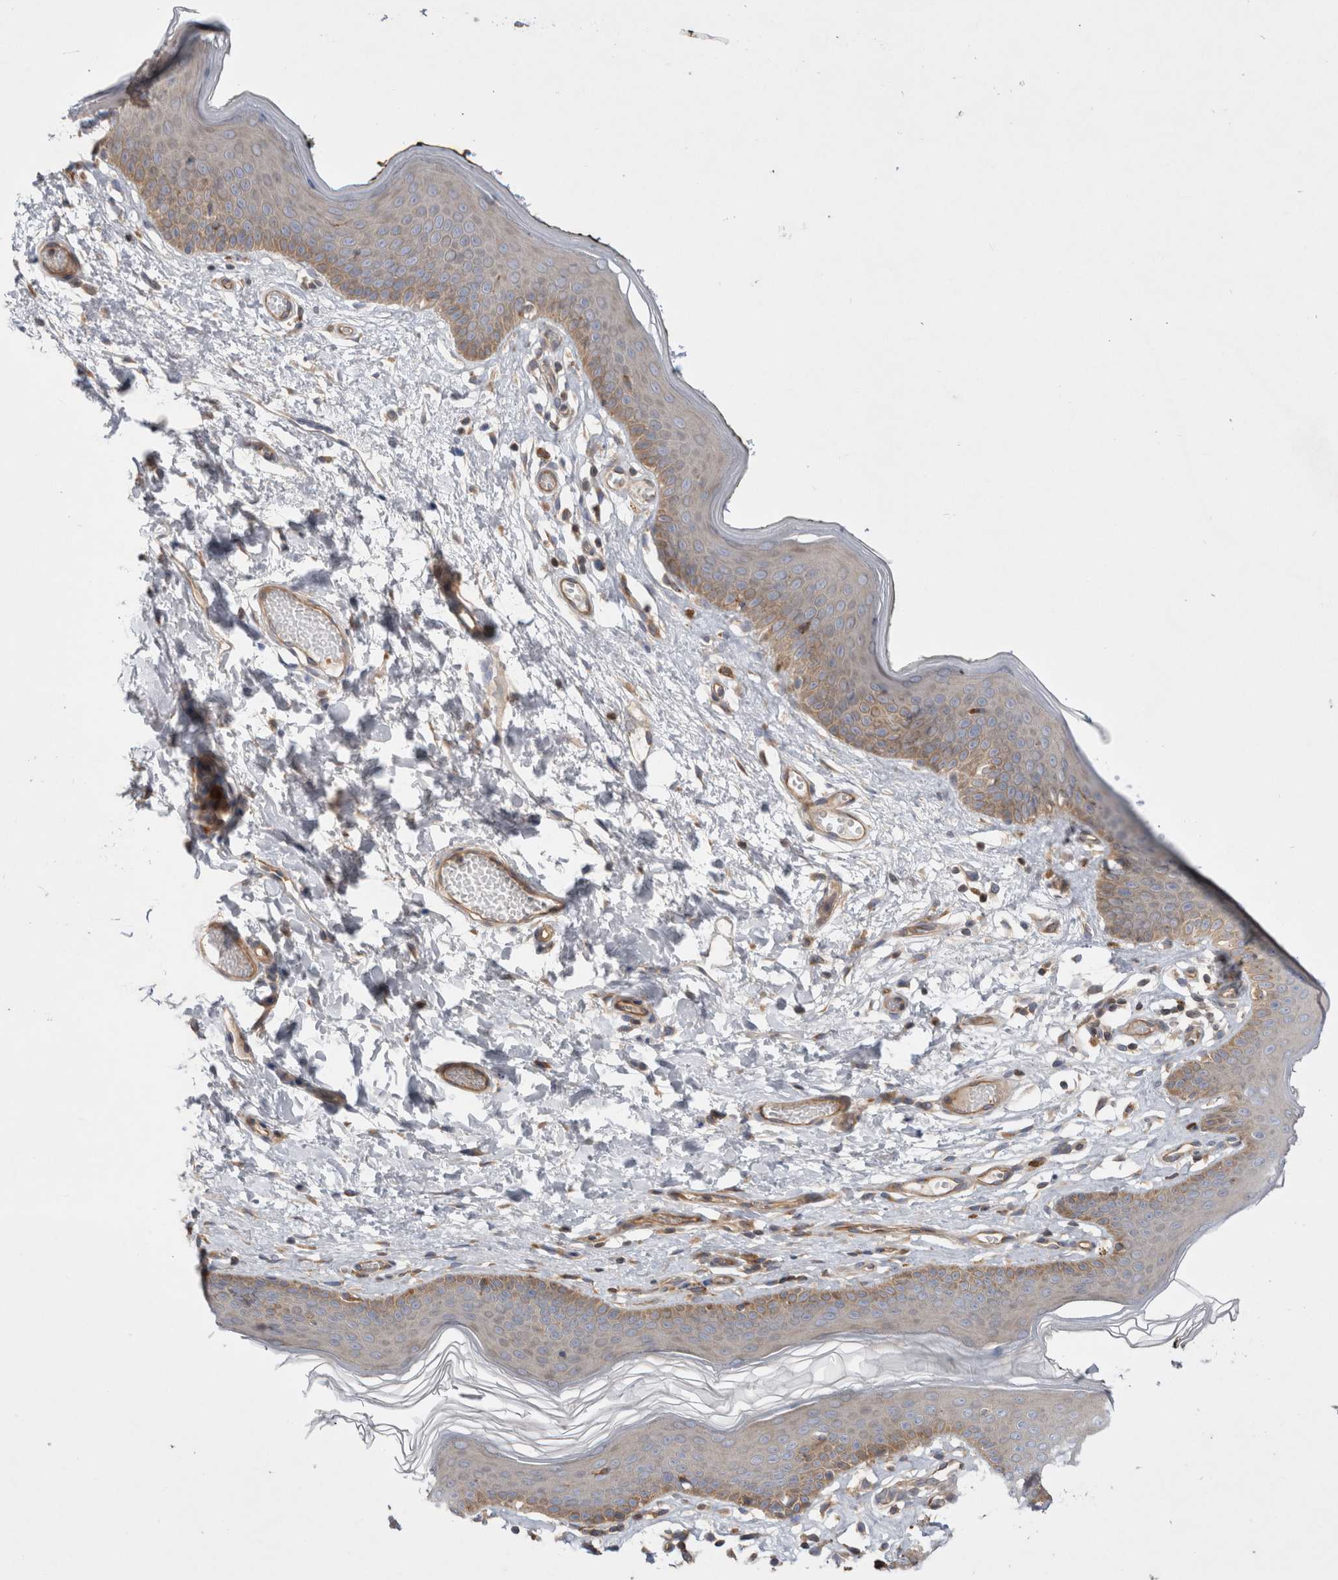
{"staining": {"intensity": "moderate", "quantity": "<25%", "location": "cytoplasmic/membranous"}, "tissue": "skin", "cell_type": "Epidermal cells", "image_type": "normal", "snomed": [{"axis": "morphology", "description": "Normal tissue, NOS"}, {"axis": "morphology", "description": "Inflammation, NOS"}, {"axis": "topography", "description": "Vulva"}], "caption": "IHC histopathology image of benign human skin stained for a protein (brown), which exhibits low levels of moderate cytoplasmic/membranous expression in about <25% of epidermal cells.", "gene": "PDCD10", "patient": {"sex": "female", "age": 84}}